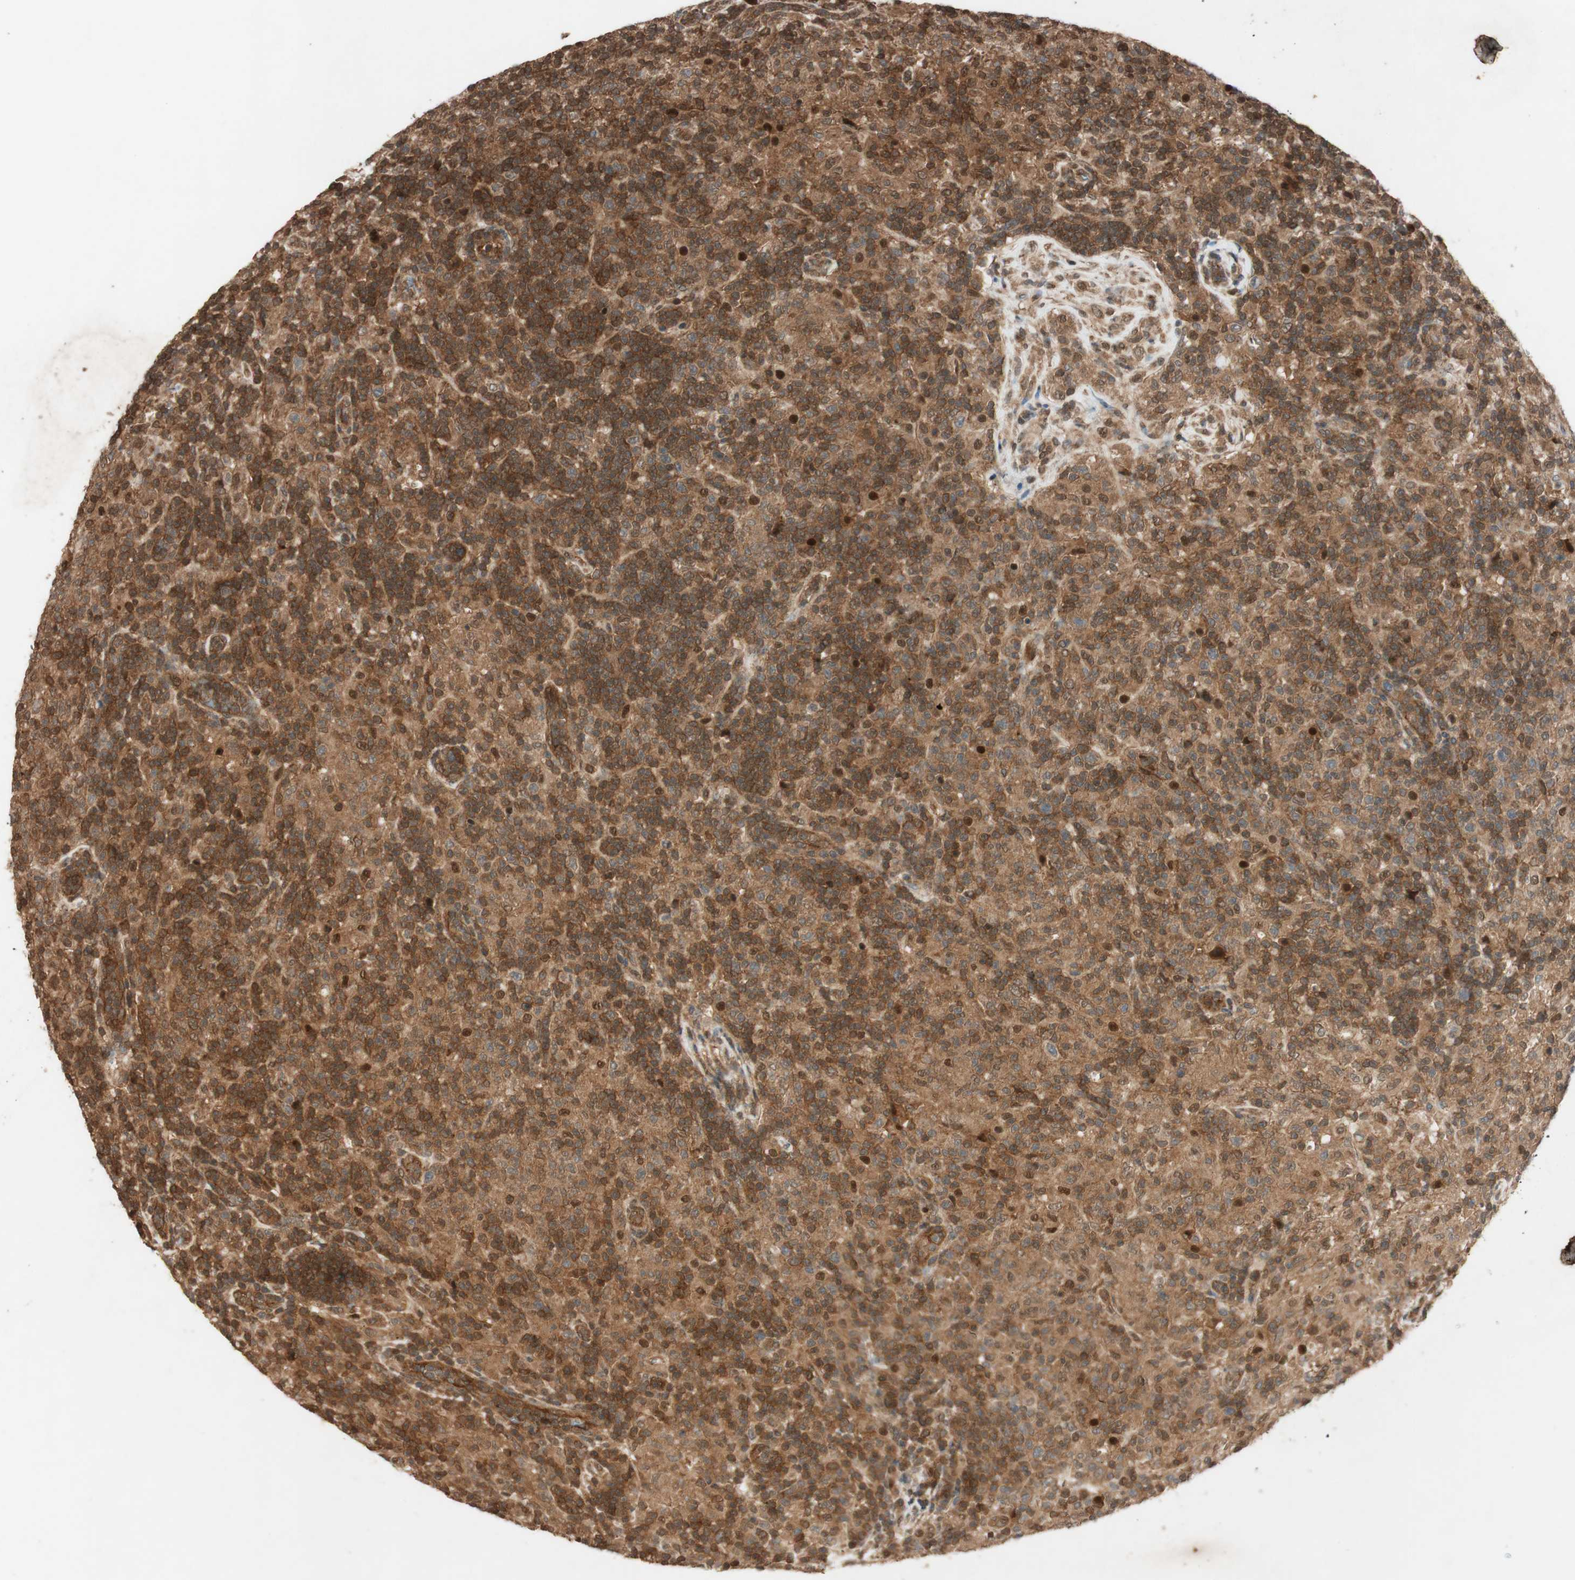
{"staining": {"intensity": "moderate", "quantity": ">75%", "location": "cytoplasmic/membranous,nuclear"}, "tissue": "lymphoma", "cell_type": "Tumor cells", "image_type": "cancer", "snomed": [{"axis": "morphology", "description": "Hodgkin's disease, NOS"}, {"axis": "topography", "description": "Lymph node"}], "caption": "Immunohistochemistry (IHC) photomicrograph of human lymphoma stained for a protein (brown), which displays medium levels of moderate cytoplasmic/membranous and nuclear staining in approximately >75% of tumor cells.", "gene": "EPHA8", "patient": {"sex": "male", "age": 70}}